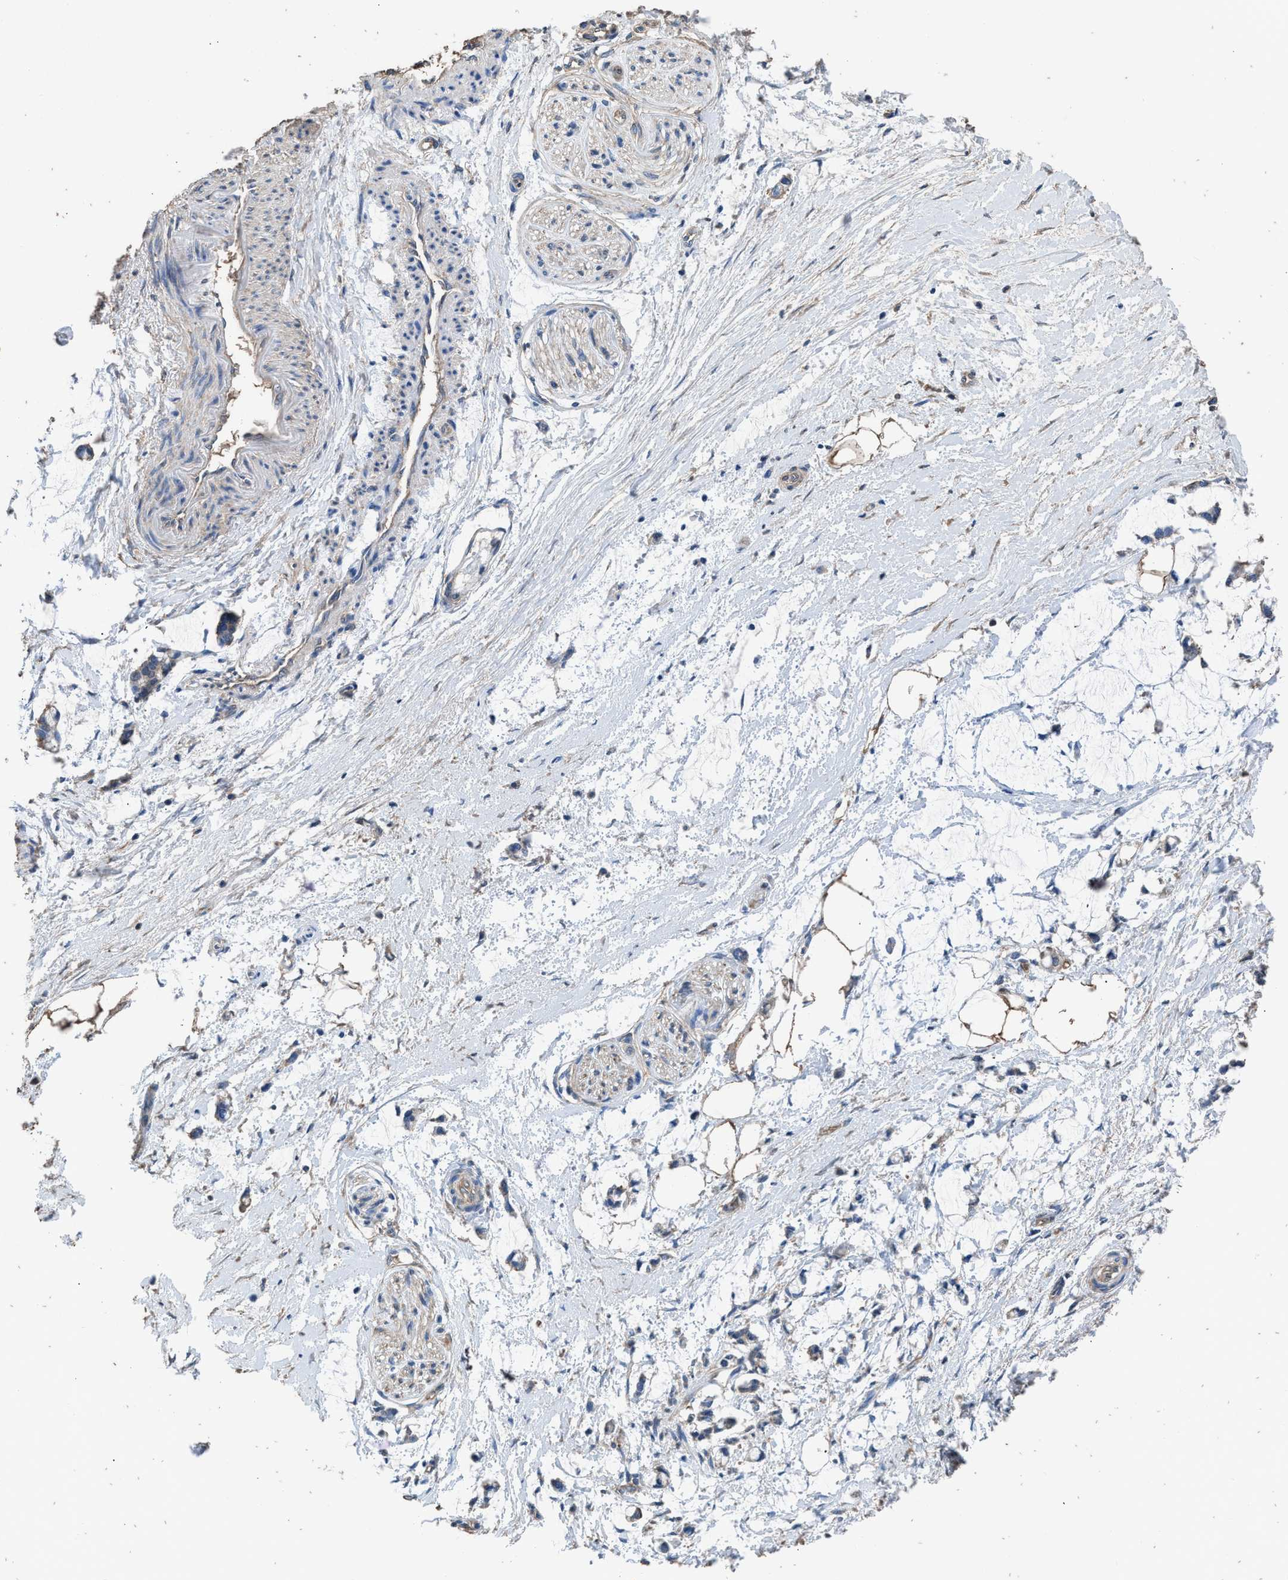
{"staining": {"intensity": "moderate", "quantity": ">75%", "location": "cytoplasmic/membranous"}, "tissue": "adipose tissue", "cell_type": "Adipocytes", "image_type": "normal", "snomed": [{"axis": "morphology", "description": "Normal tissue, NOS"}, {"axis": "morphology", "description": "Adenocarcinoma, NOS"}, {"axis": "topography", "description": "Colon"}, {"axis": "topography", "description": "Peripheral nerve tissue"}], "caption": "Adipocytes demonstrate medium levels of moderate cytoplasmic/membranous staining in approximately >75% of cells in benign adipose tissue. (IHC, brightfield microscopy, high magnification).", "gene": "ITSN1", "patient": {"sex": "male", "age": 14}}